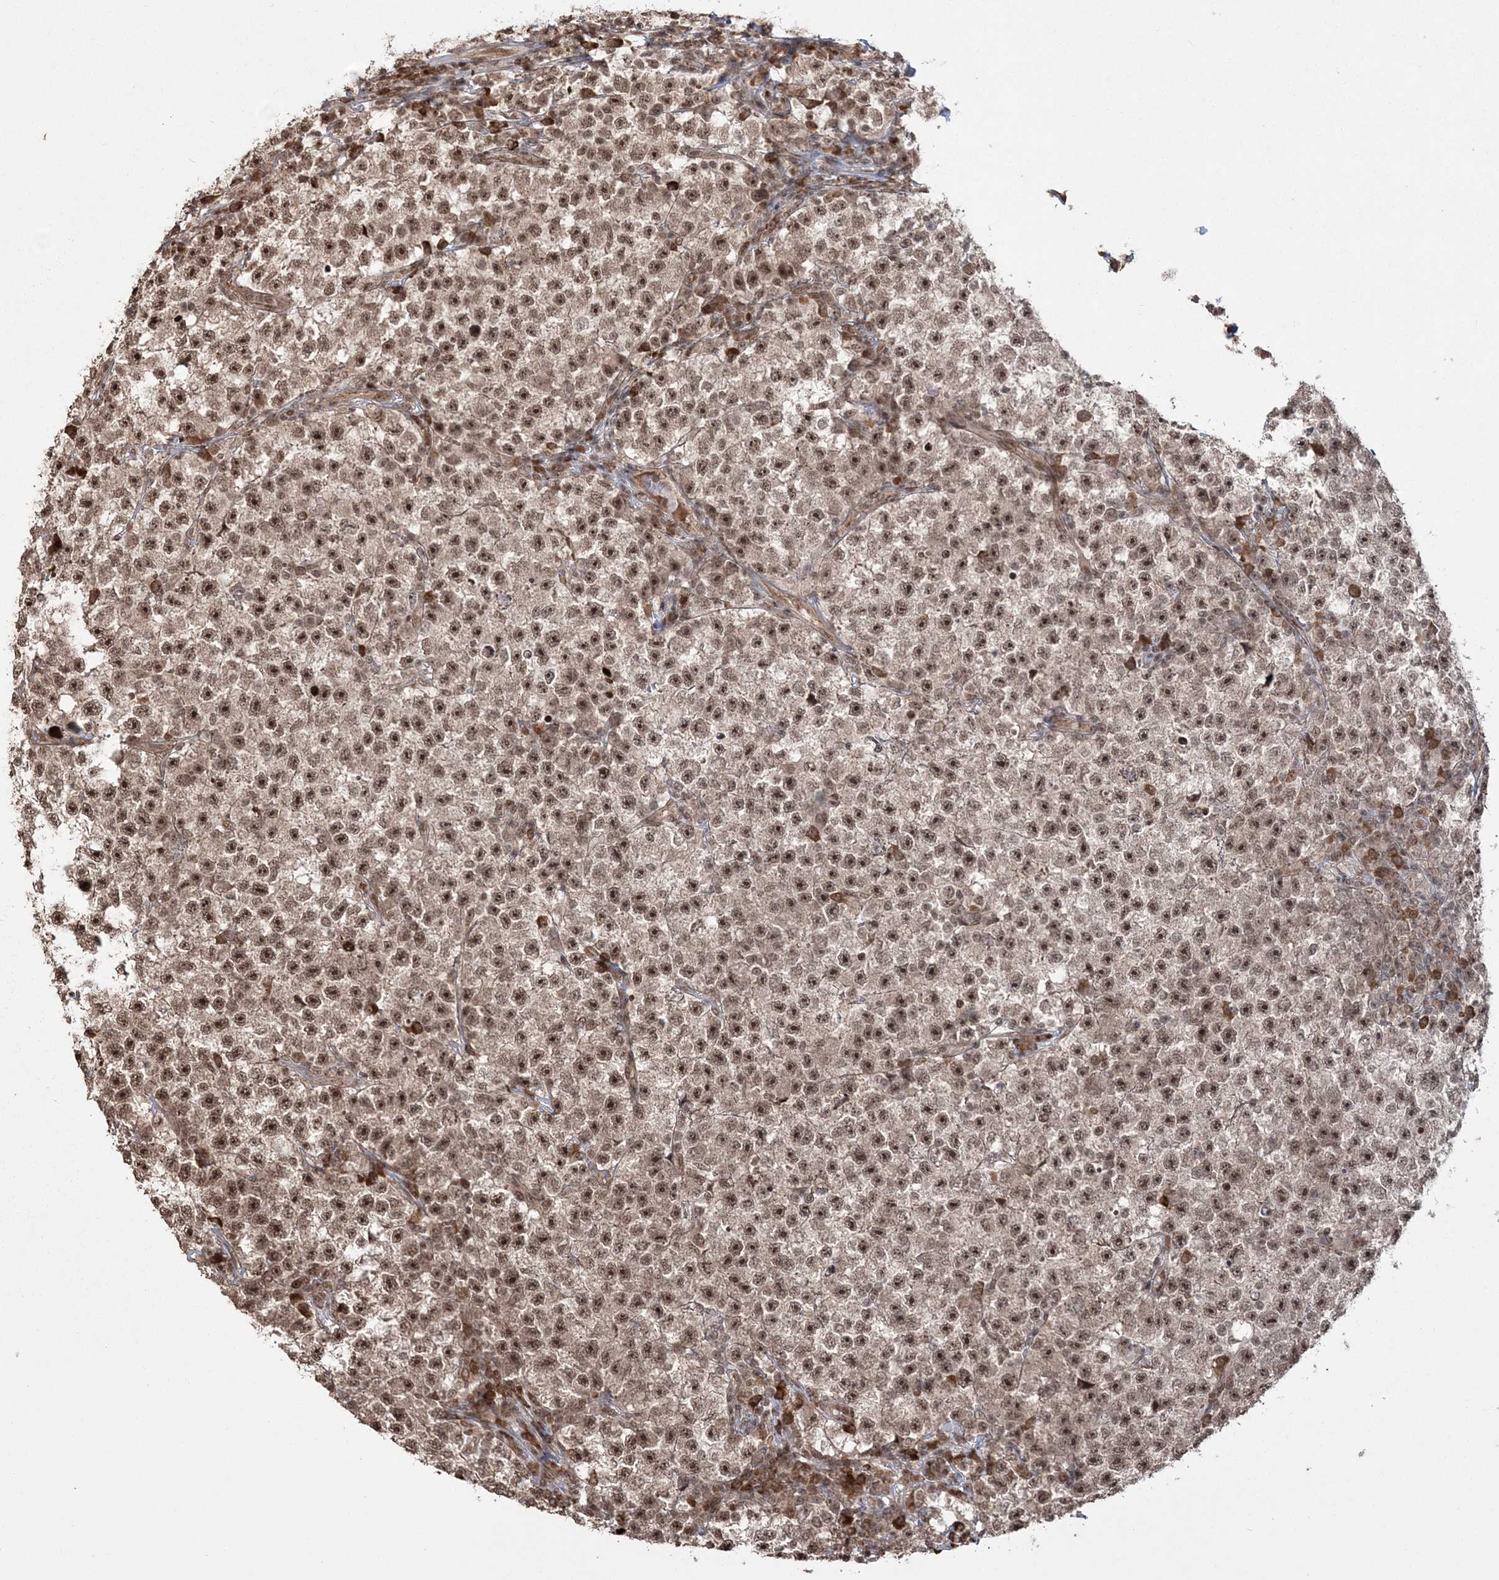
{"staining": {"intensity": "moderate", "quantity": ">75%", "location": "nuclear"}, "tissue": "testis cancer", "cell_type": "Tumor cells", "image_type": "cancer", "snomed": [{"axis": "morphology", "description": "Seminoma, NOS"}, {"axis": "topography", "description": "Testis"}], "caption": "Immunohistochemistry of human testis seminoma displays medium levels of moderate nuclear expression in about >75% of tumor cells.", "gene": "EPB41L4A", "patient": {"sex": "male", "age": 22}}